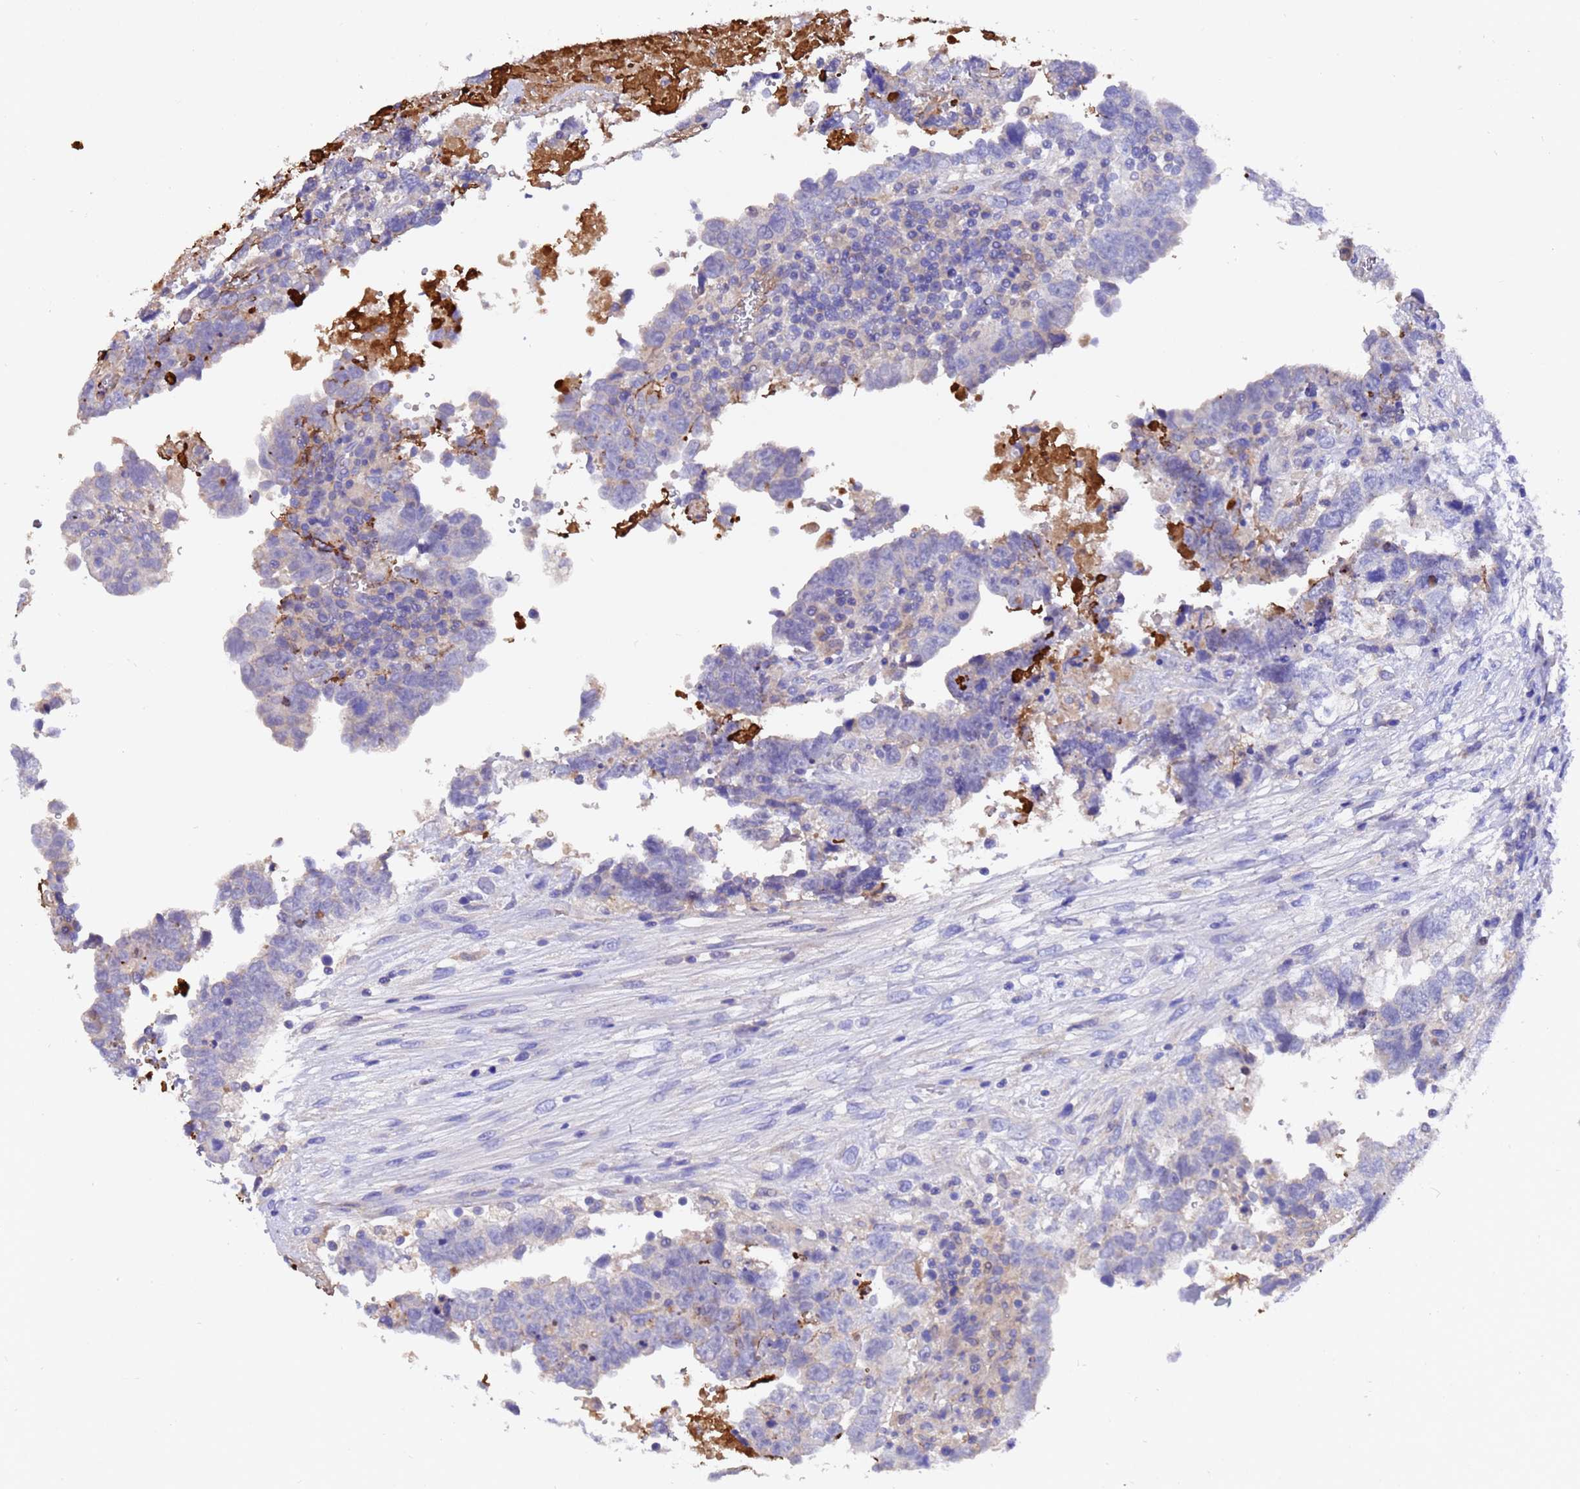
{"staining": {"intensity": "negative", "quantity": "none", "location": "none"}, "tissue": "testis cancer", "cell_type": "Tumor cells", "image_type": "cancer", "snomed": [{"axis": "morphology", "description": "Carcinoma, Embryonal, NOS"}, {"axis": "topography", "description": "Testis"}], "caption": "An immunohistochemistry (IHC) micrograph of testis cancer (embryonal carcinoma) is shown. There is no staining in tumor cells of testis cancer (embryonal carcinoma). (DAB (3,3'-diaminobenzidine) IHC visualized using brightfield microscopy, high magnification).", "gene": "ELP6", "patient": {"sex": "male", "age": 37}}